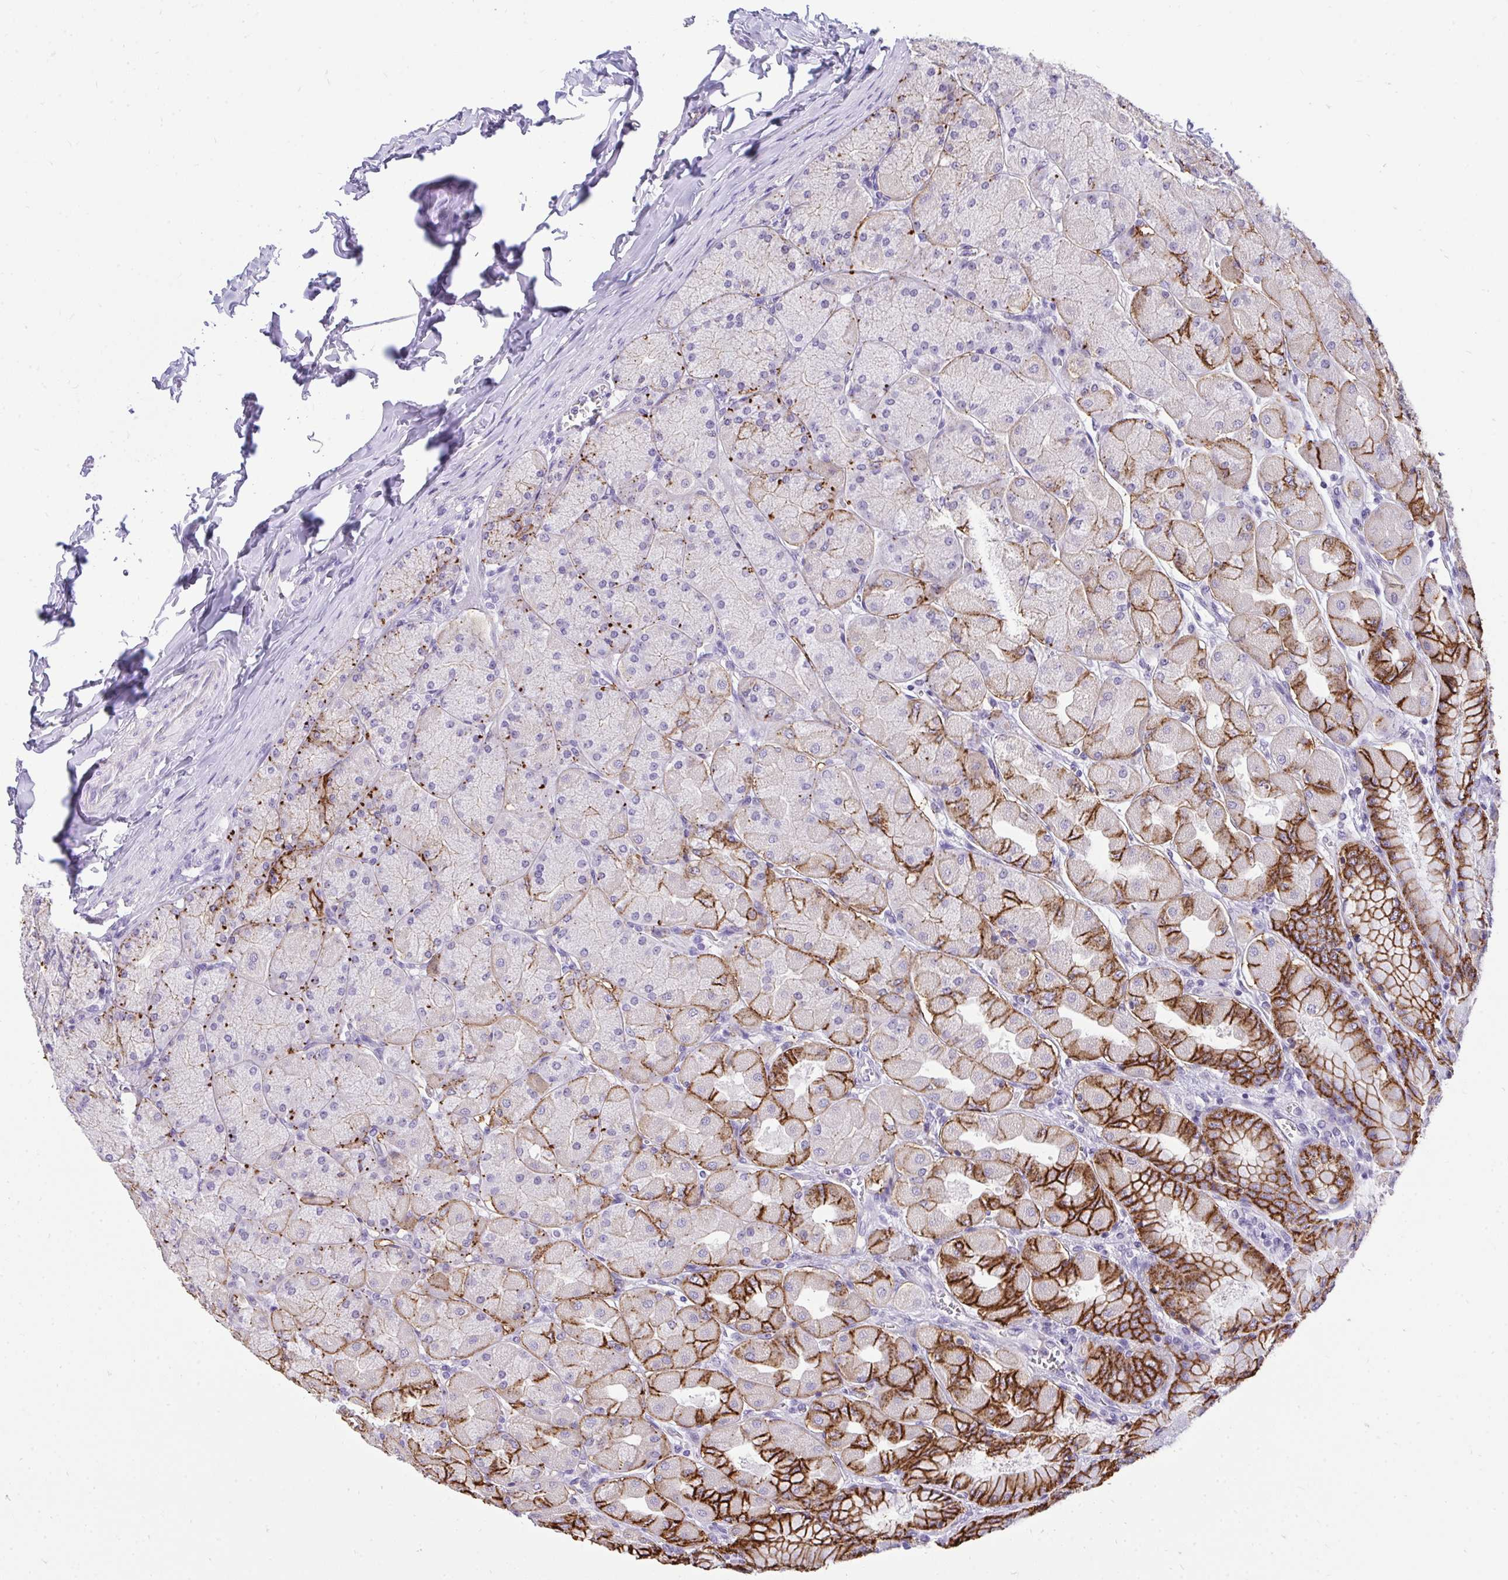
{"staining": {"intensity": "strong", "quantity": "25%-75%", "location": "cytoplasmic/membranous"}, "tissue": "stomach", "cell_type": "Glandular cells", "image_type": "normal", "snomed": [{"axis": "morphology", "description": "Normal tissue, NOS"}, {"axis": "topography", "description": "Stomach, upper"}], "caption": "Immunohistochemical staining of unremarkable stomach shows strong cytoplasmic/membranous protein staining in about 25%-75% of glandular cells. Nuclei are stained in blue.", "gene": "VGLL3", "patient": {"sex": "female", "age": 56}}